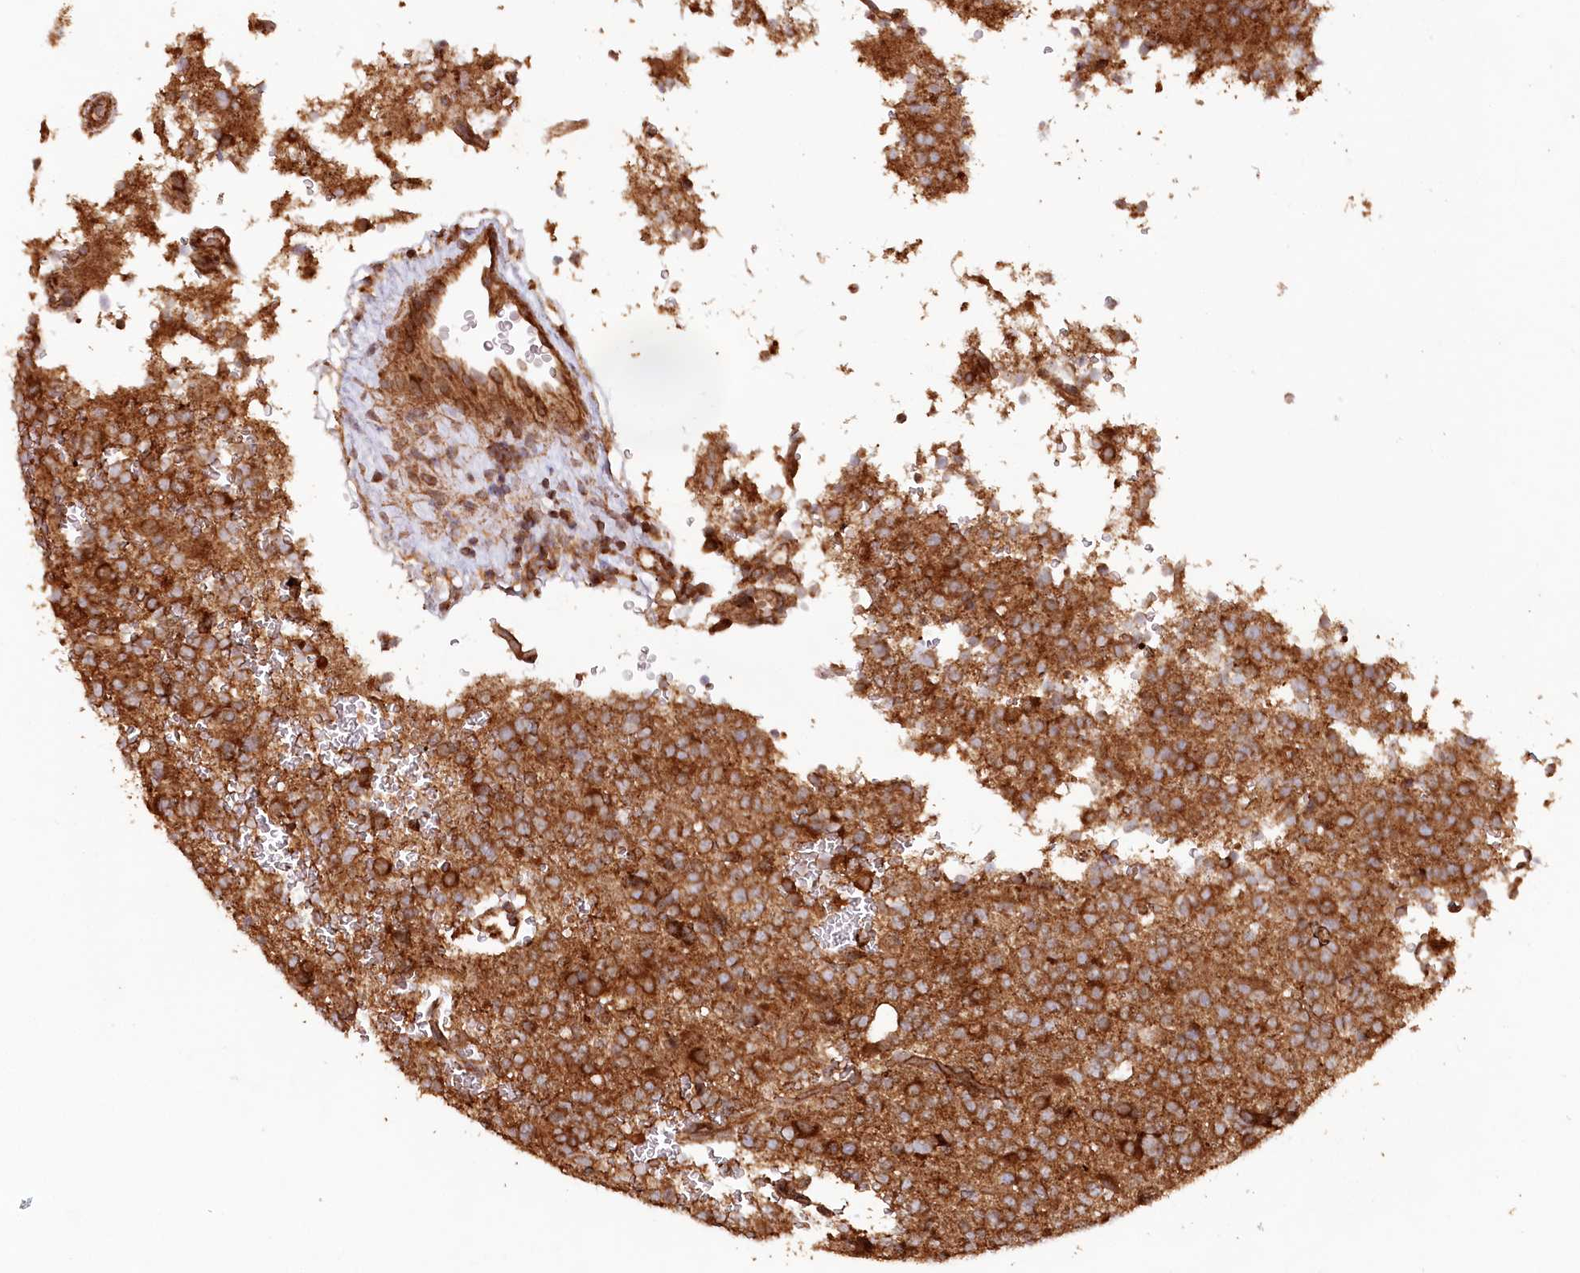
{"staining": {"intensity": "strong", "quantity": ">75%", "location": "cytoplasmic/membranous"}, "tissue": "glioma", "cell_type": "Tumor cells", "image_type": "cancer", "snomed": [{"axis": "morphology", "description": "Glioma, malignant, High grade"}, {"axis": "topography", "description": "Brain"}], "caption": "This photomicrograph displays immunohistochemistry (IHC) staining of glioma, with high strong cytoplasmic/membranous staining in about >75% of tumor cells.", "gene": "PAIP2", "patient": {"sex": "female", "age": 62}}